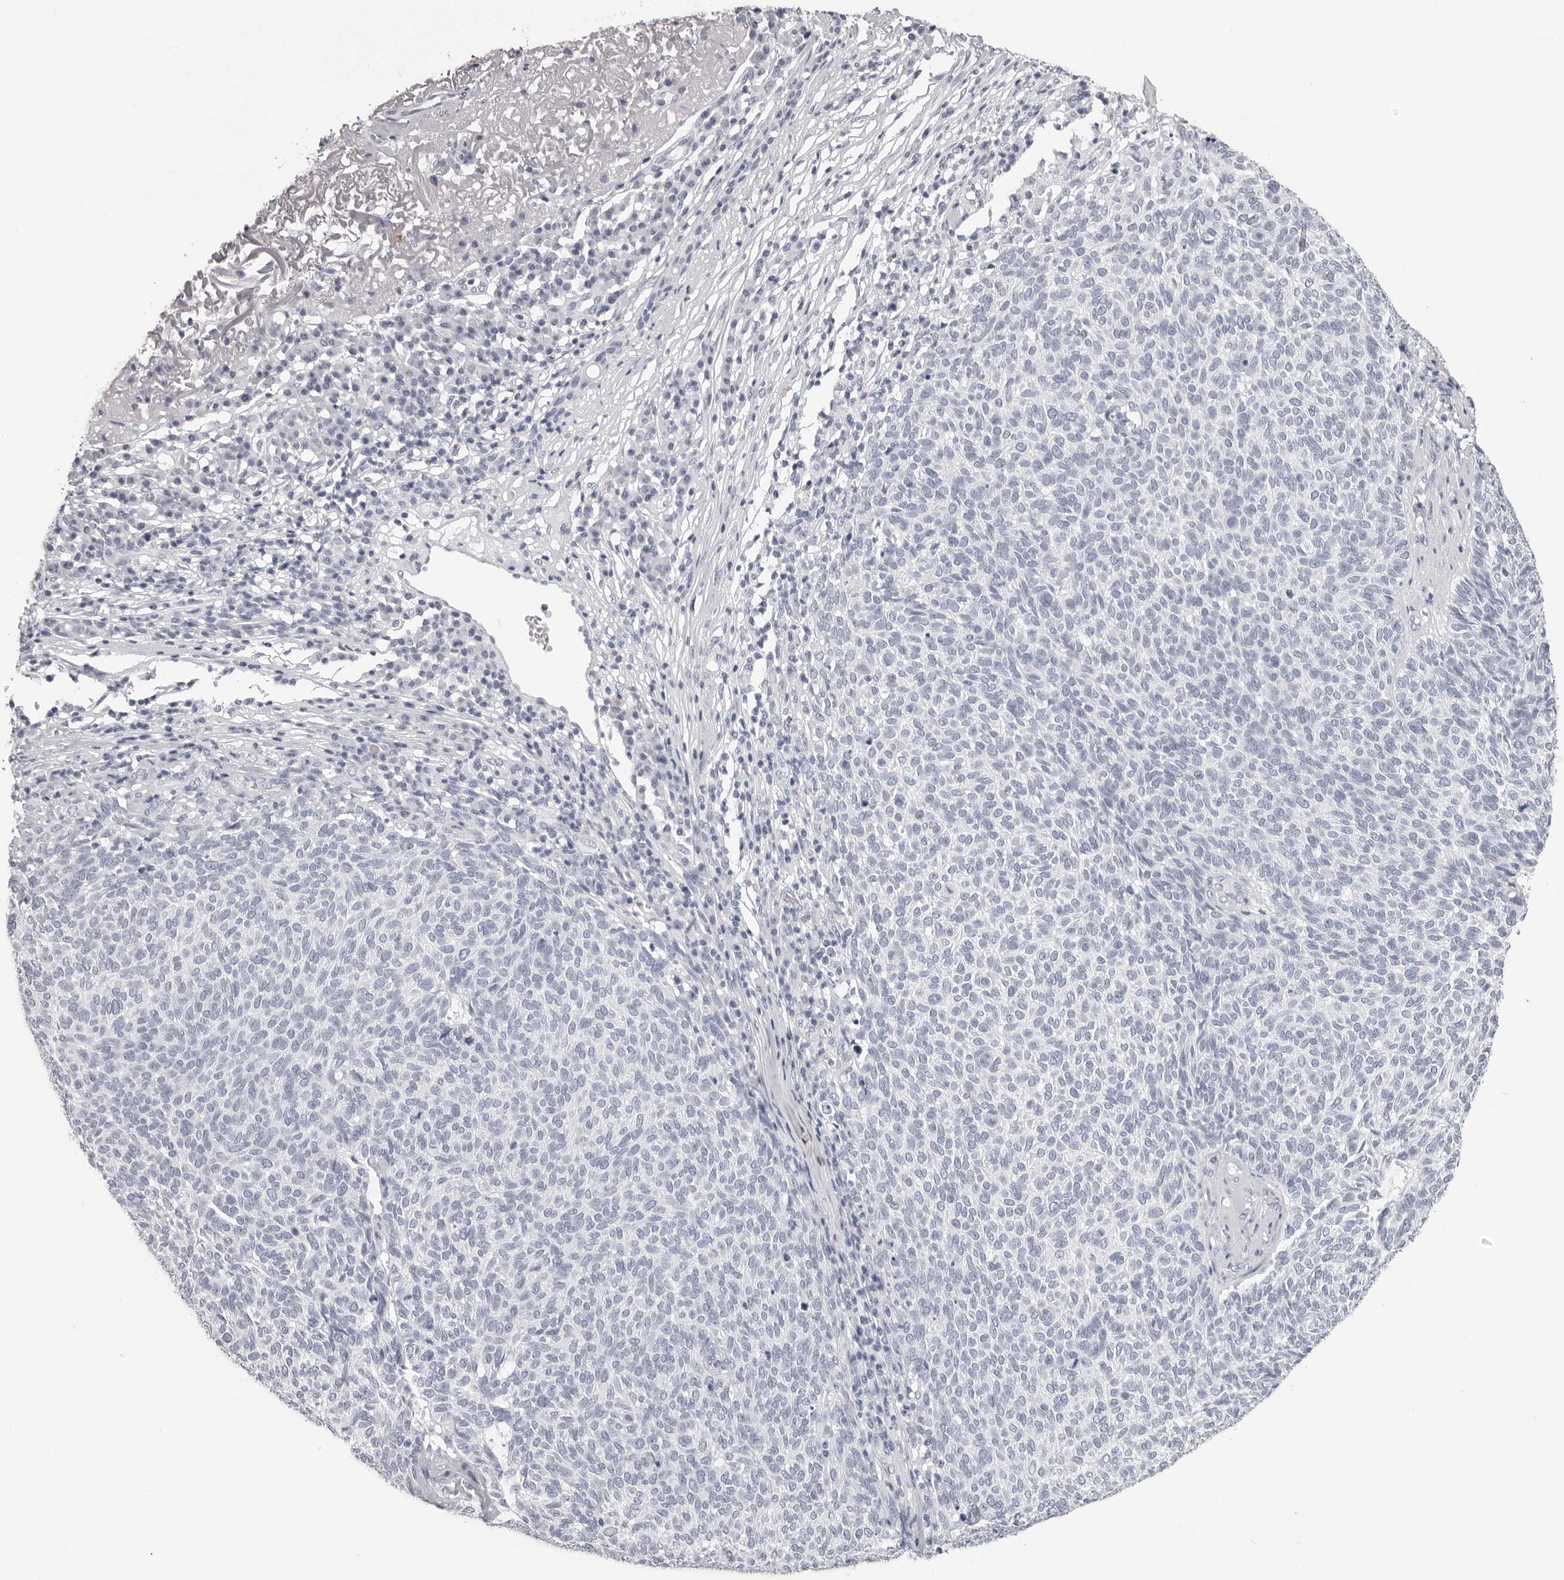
{"staining": {"intensity": "negative", "quantity": "none", "location": "none"}, "tissue": "skin cancer", "cell_type": "Tumor cells", "image_type": "cancer", "snomed": [{"axis": "morphology", "description": "Squamous cell carcinoma, NOS"}, {"axis": "topography", "description": "Skin"}], "caption": "There is no significant expression in tumor cells of skin cancer.", "gene": "CST1", "patient": {"sex": "female", "age": 90}}